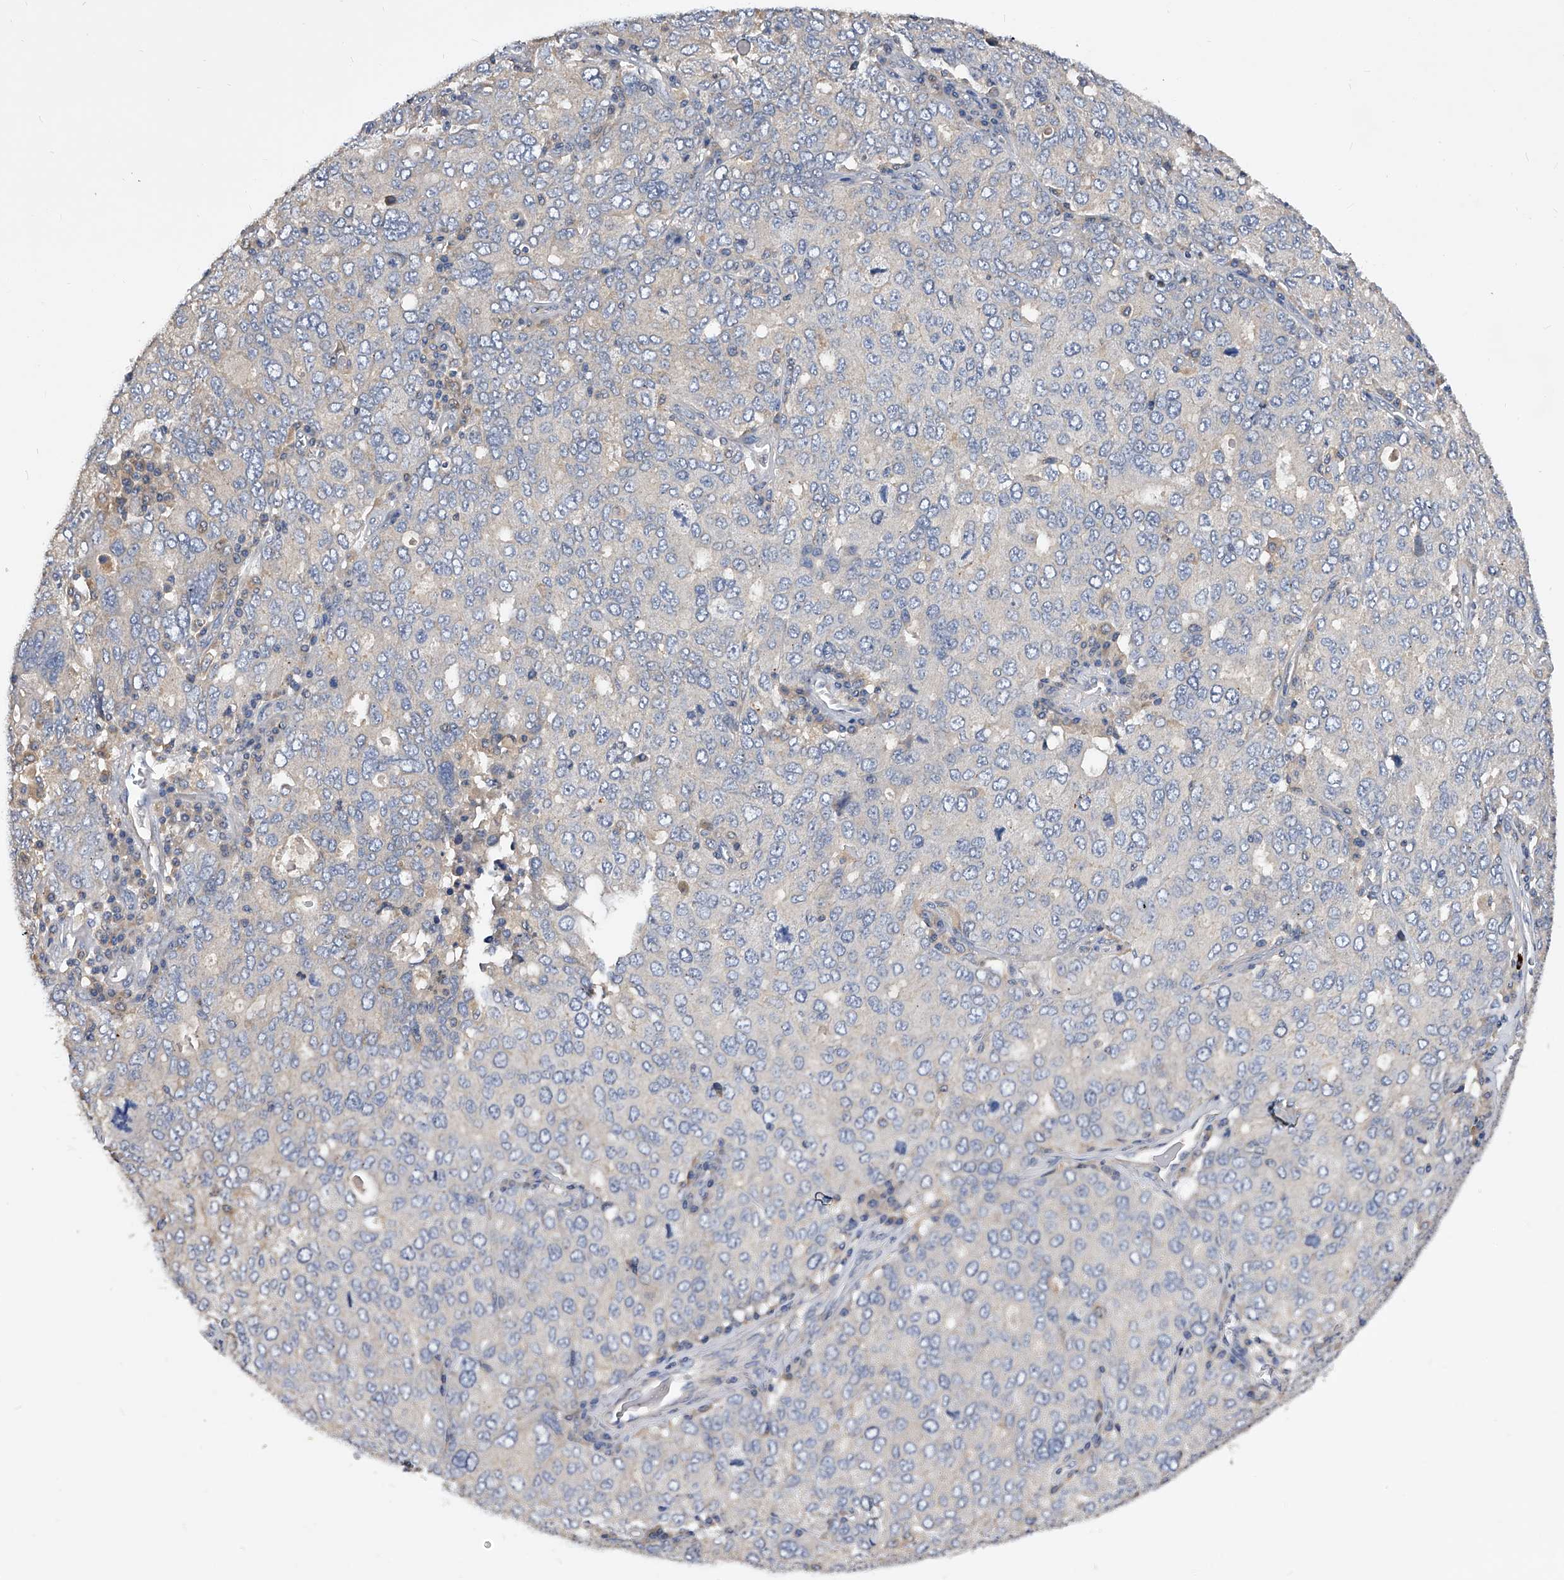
{"staining": {"intensity": "negative", "quantity": "none", "location": "none"}, "tissue": "ovarian cancer", "cell_type": "Tumor cells", "image_type": "cancer", "snomed": [{"axis": "morphology", "description": "Carcinoma, endometroid"}, {"axis": "topography", "description": "Ovary"}], "caption": "IHC of ovarian endometroid carcinoma demonstrates no staining in tumor cells.", "gene": "ARL4C", "patient": {"sex": "female", "age": 62}}